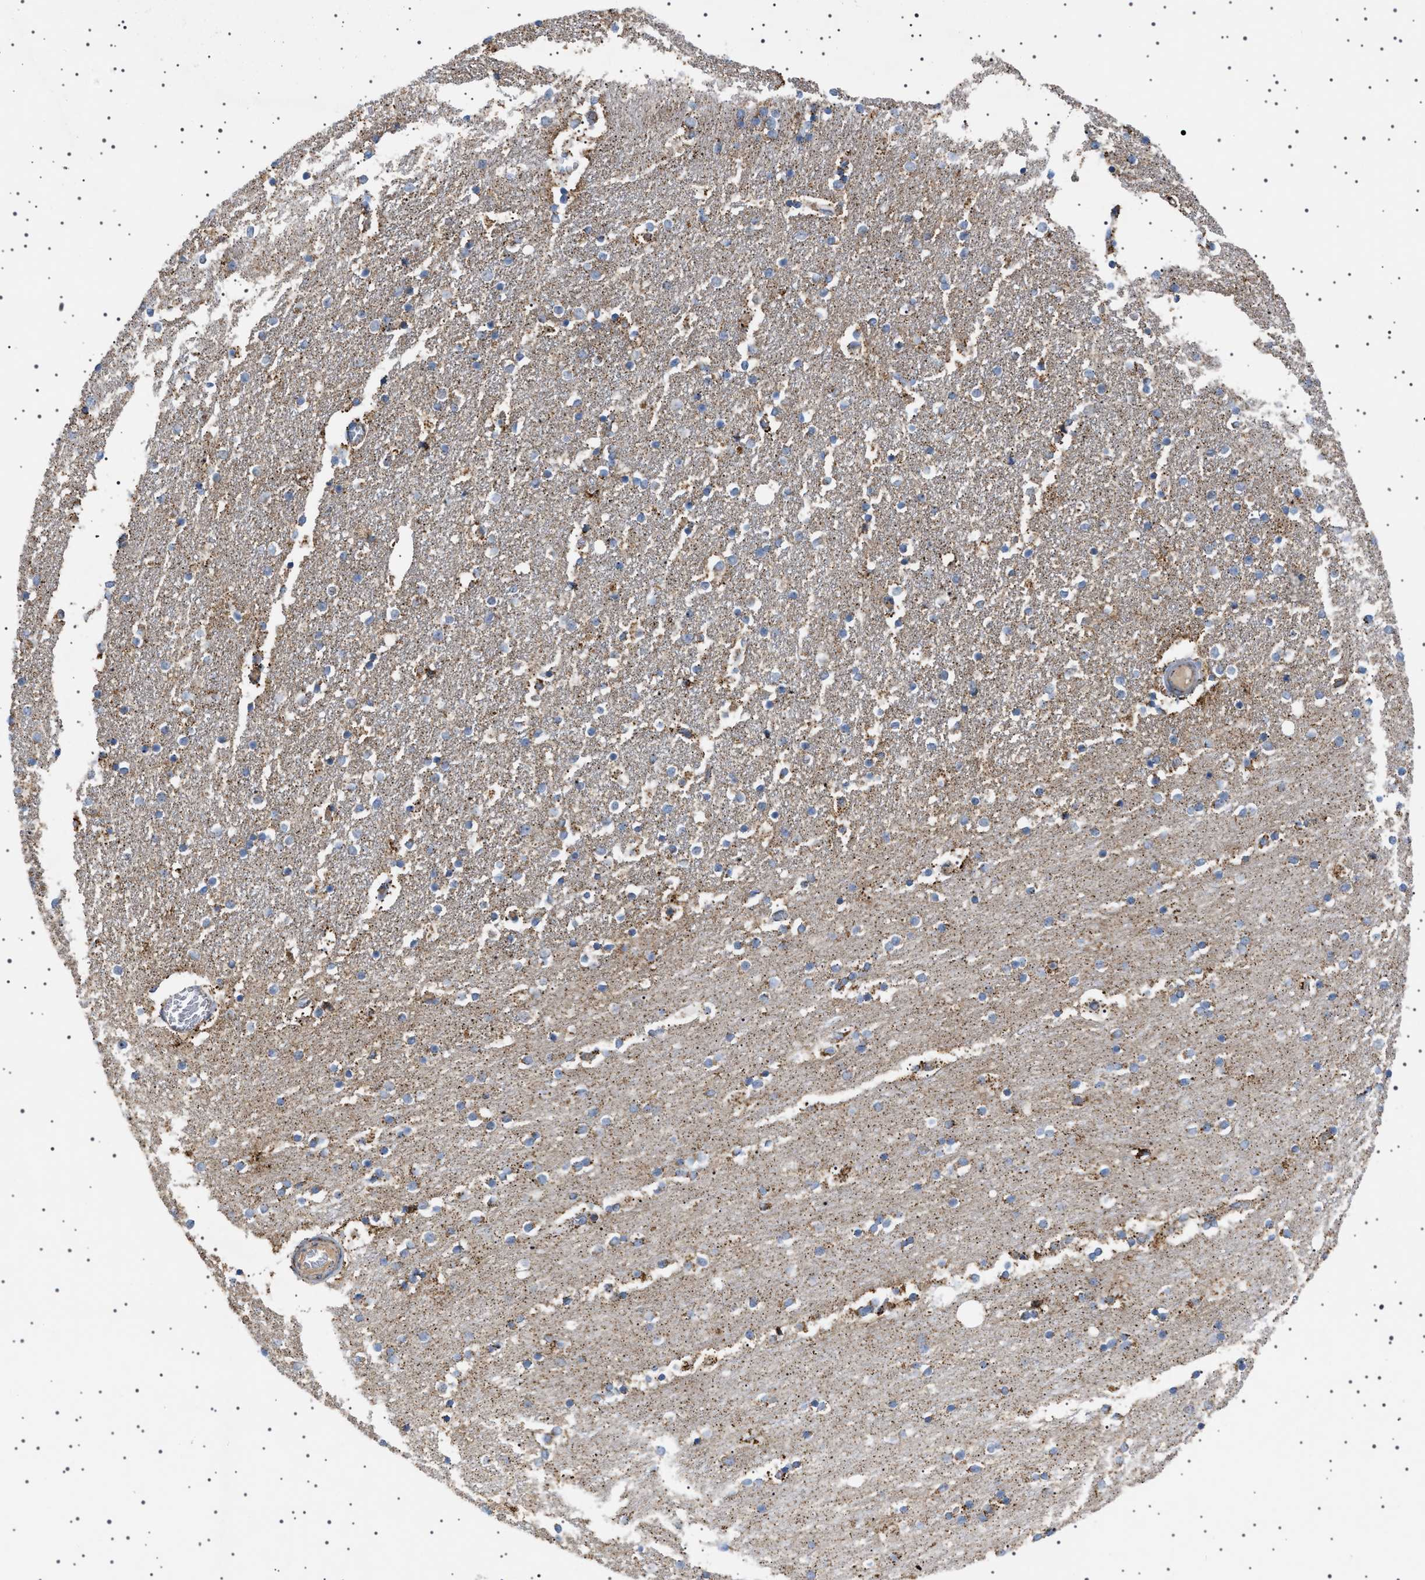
{"staining": {"intensity": "moderate", "quantity": "<25%", "location": "cytoplasmic/membranous"}, "tissue": "caudate", "cell_type": "Glial cells", "image_type": "normal", "snomed": [{"axis": "morphology", "description": "Normal tissue, NOS"}, {"axis": "topography", "description": "Lateral ventricle wall"}], "caption": "IHC (DAB) staining of benign human caudate reveals moderate cytoplasmic/membranous protein expression in approximately <25% of glial cells.", "gene": "UBXN8", "patient": {"sex": "female", "age": 54}}